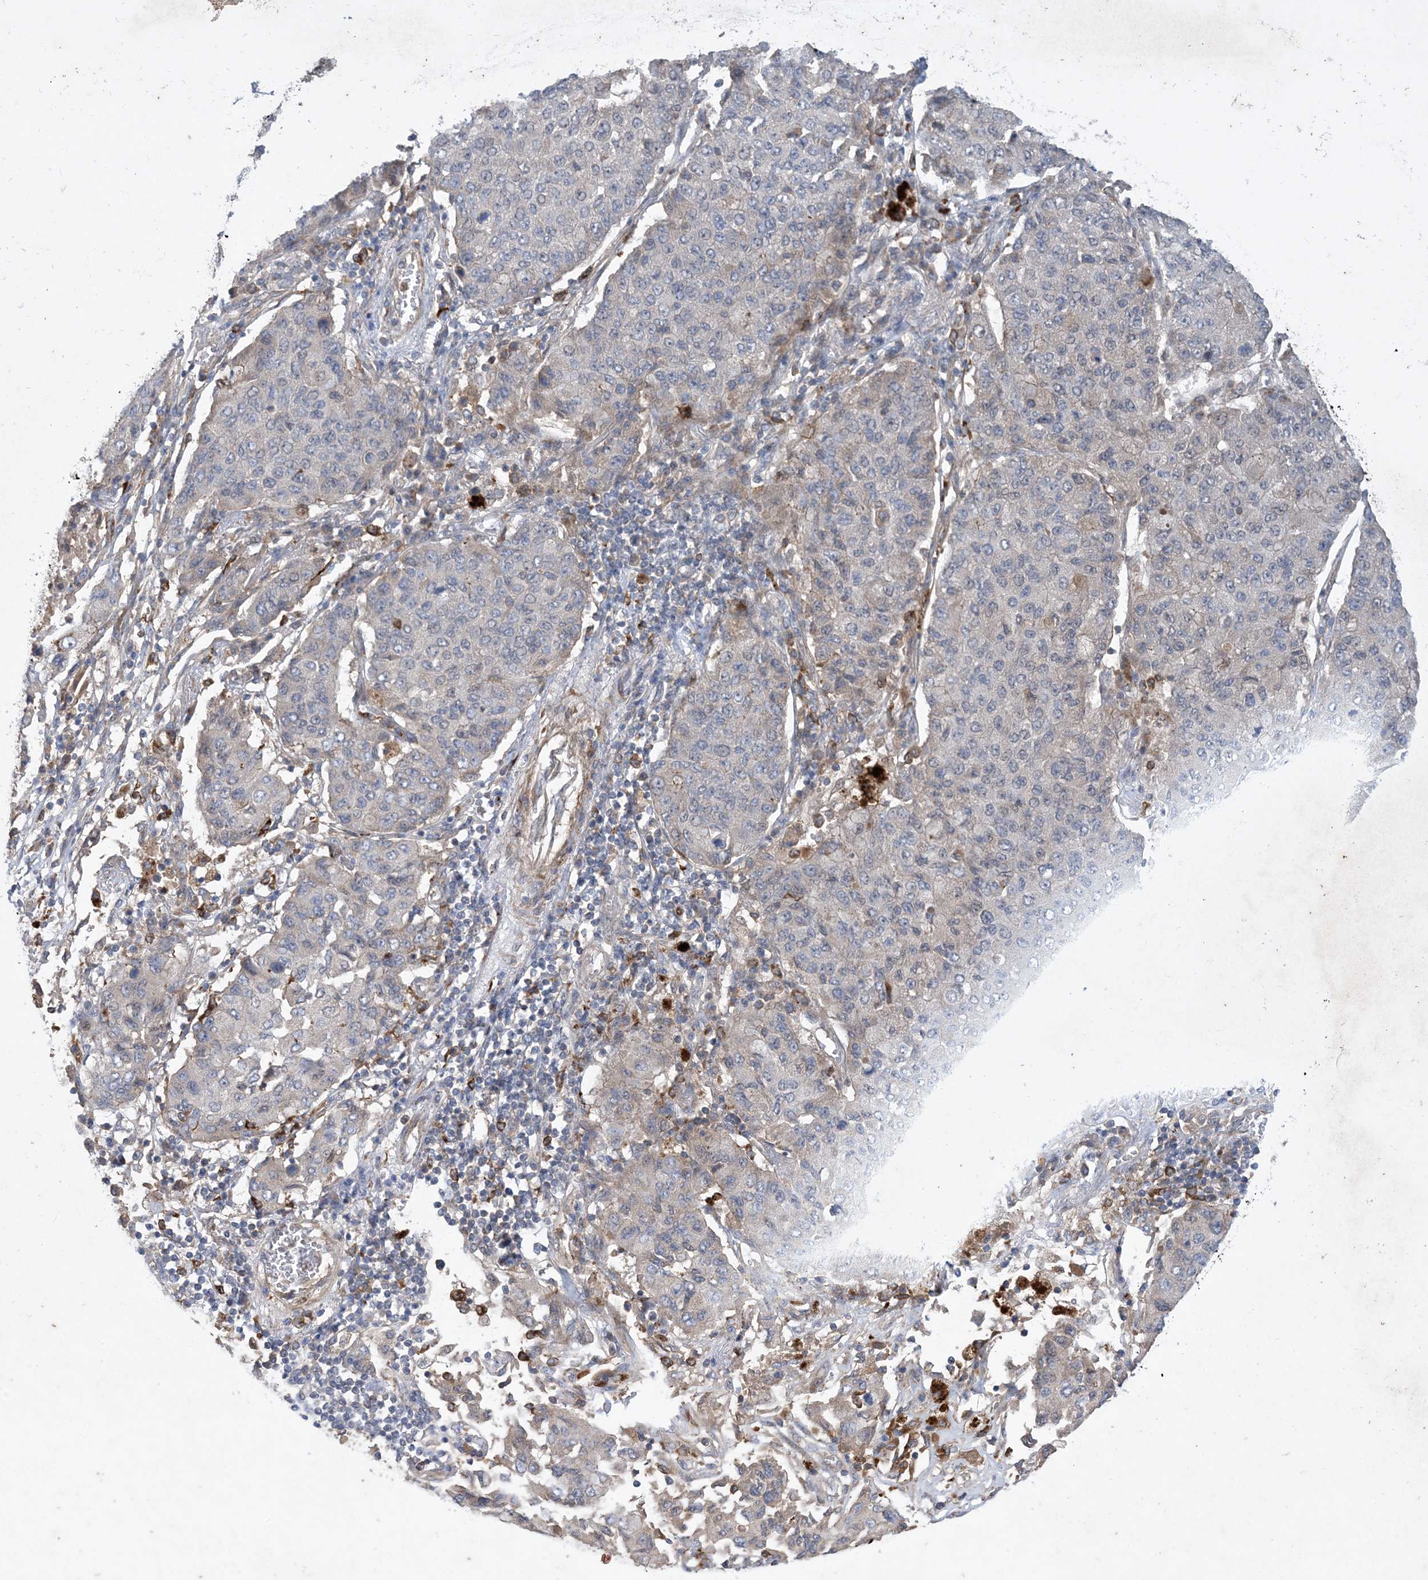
{"staining": {"intensity": "negative", "quantity": "none", "location": "none"}, "tissue": "lung cancer", "cell_type": "Tumor cells", "image_type": "cancer", "snomed": [{"axis": "morphology", "description": "Squamous cell carcinoma, NOS"}, {"axis": "topography", "description": "Lung"}], "caption": "The IHC histopathology image has no significant expression in tumor cells of lung cancer (squamous cell carcinoma) tissue.", "gene": "MASP2", "patient": {"sex": "male", "age": 74}}